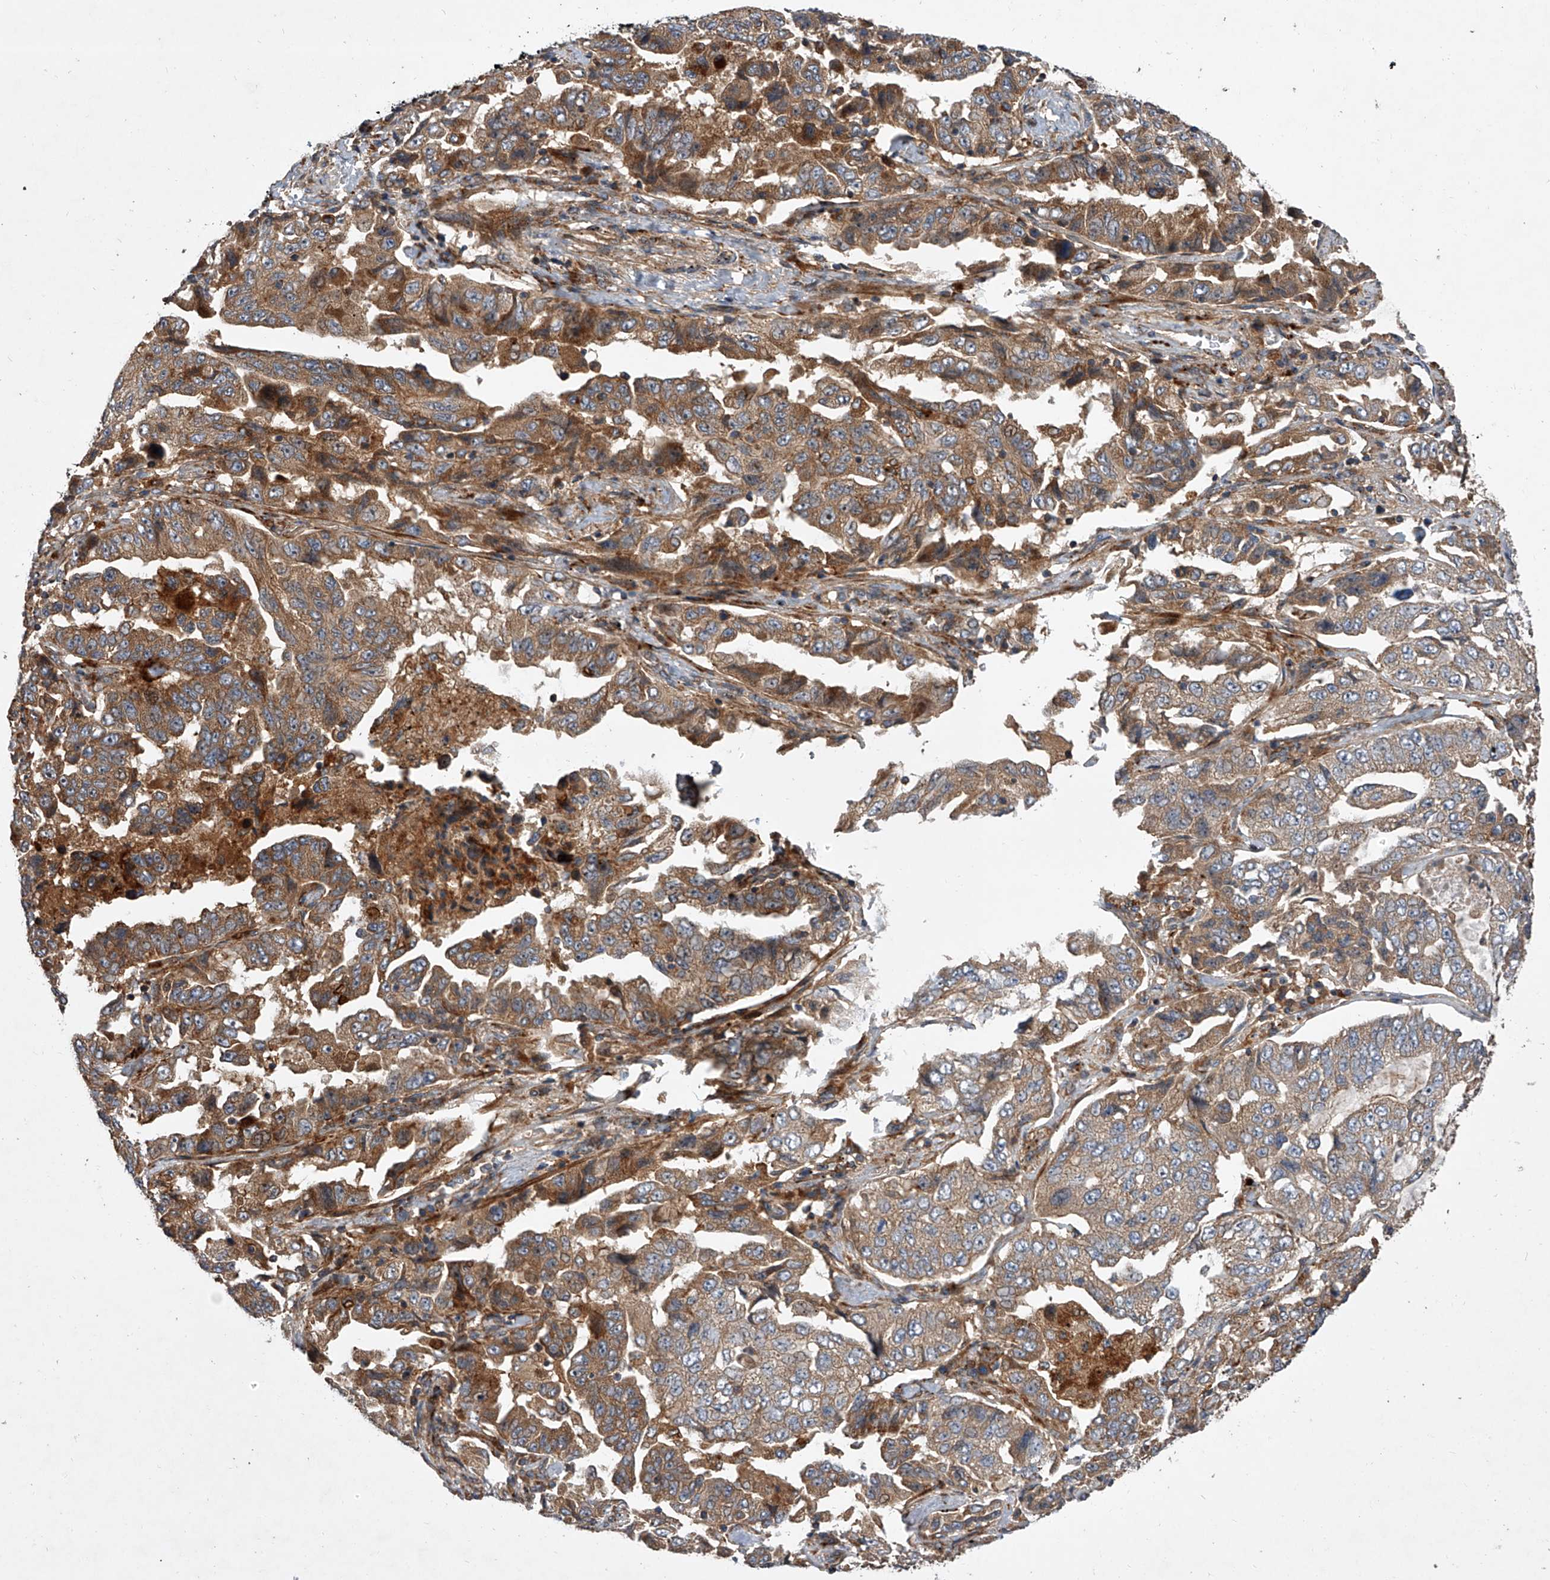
{"staining": {"intensity": "moderate", "quantity": ">75%", "location": "cytoplasmic/membranous"}, "tissue": "lung cancer", "cell_type": "Tumor cells", "image_type": "cancer", "snomed": [{"axis": "morphology", "description": "Adenocarcinoma, NOS"}, {"axis": "topography", "description": "Lung"}], "caption": "Immunohistochemical staining of human lung adenocarcinoma demonstrates medium levels of moderate cytoplasmic/membranous protein positivity in about >75% of tumor cells.", "gene": "USP47", "patient": {"sex": "female", "age": 51}}